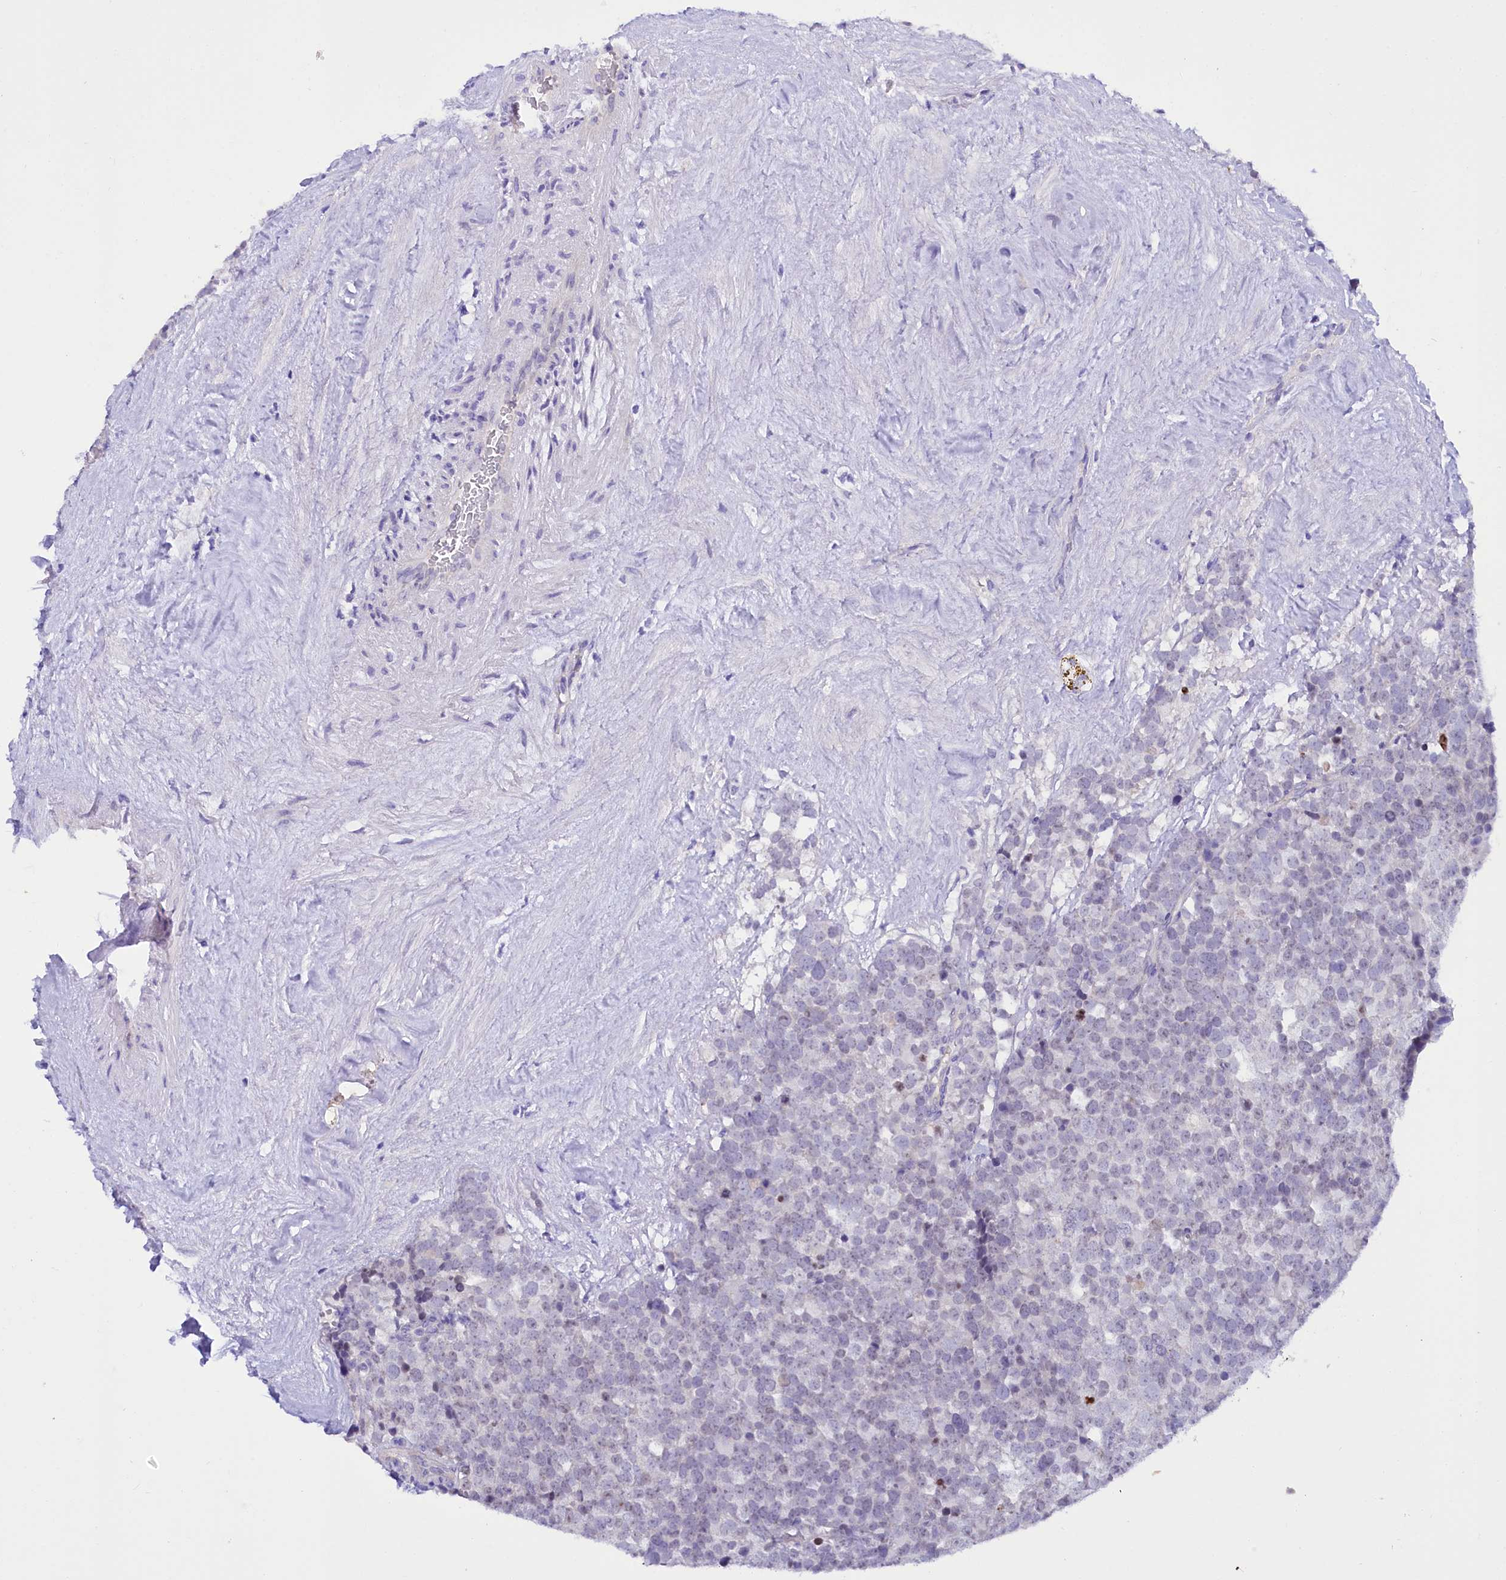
{"staining": {"intensity": "negative", "quantity": "none", "location": "none"}, "tissue": "testis cancer", "cell_type": "Tumor cells", "image_type": "cancer", "snomed": [{"axis": "morphology", "description": "Seminoma, NOS"}, {"axis": "topography", "description": "Testis"}], "caption": "This micrograph is of testis cancer (seminoma) stained with IHC to label a protein in brown with the nuclei are counter-stained blue. There is no positivity in tumor cells.", "gene": "FAAP20", "patient": {"sex": "male", "age": 71}}